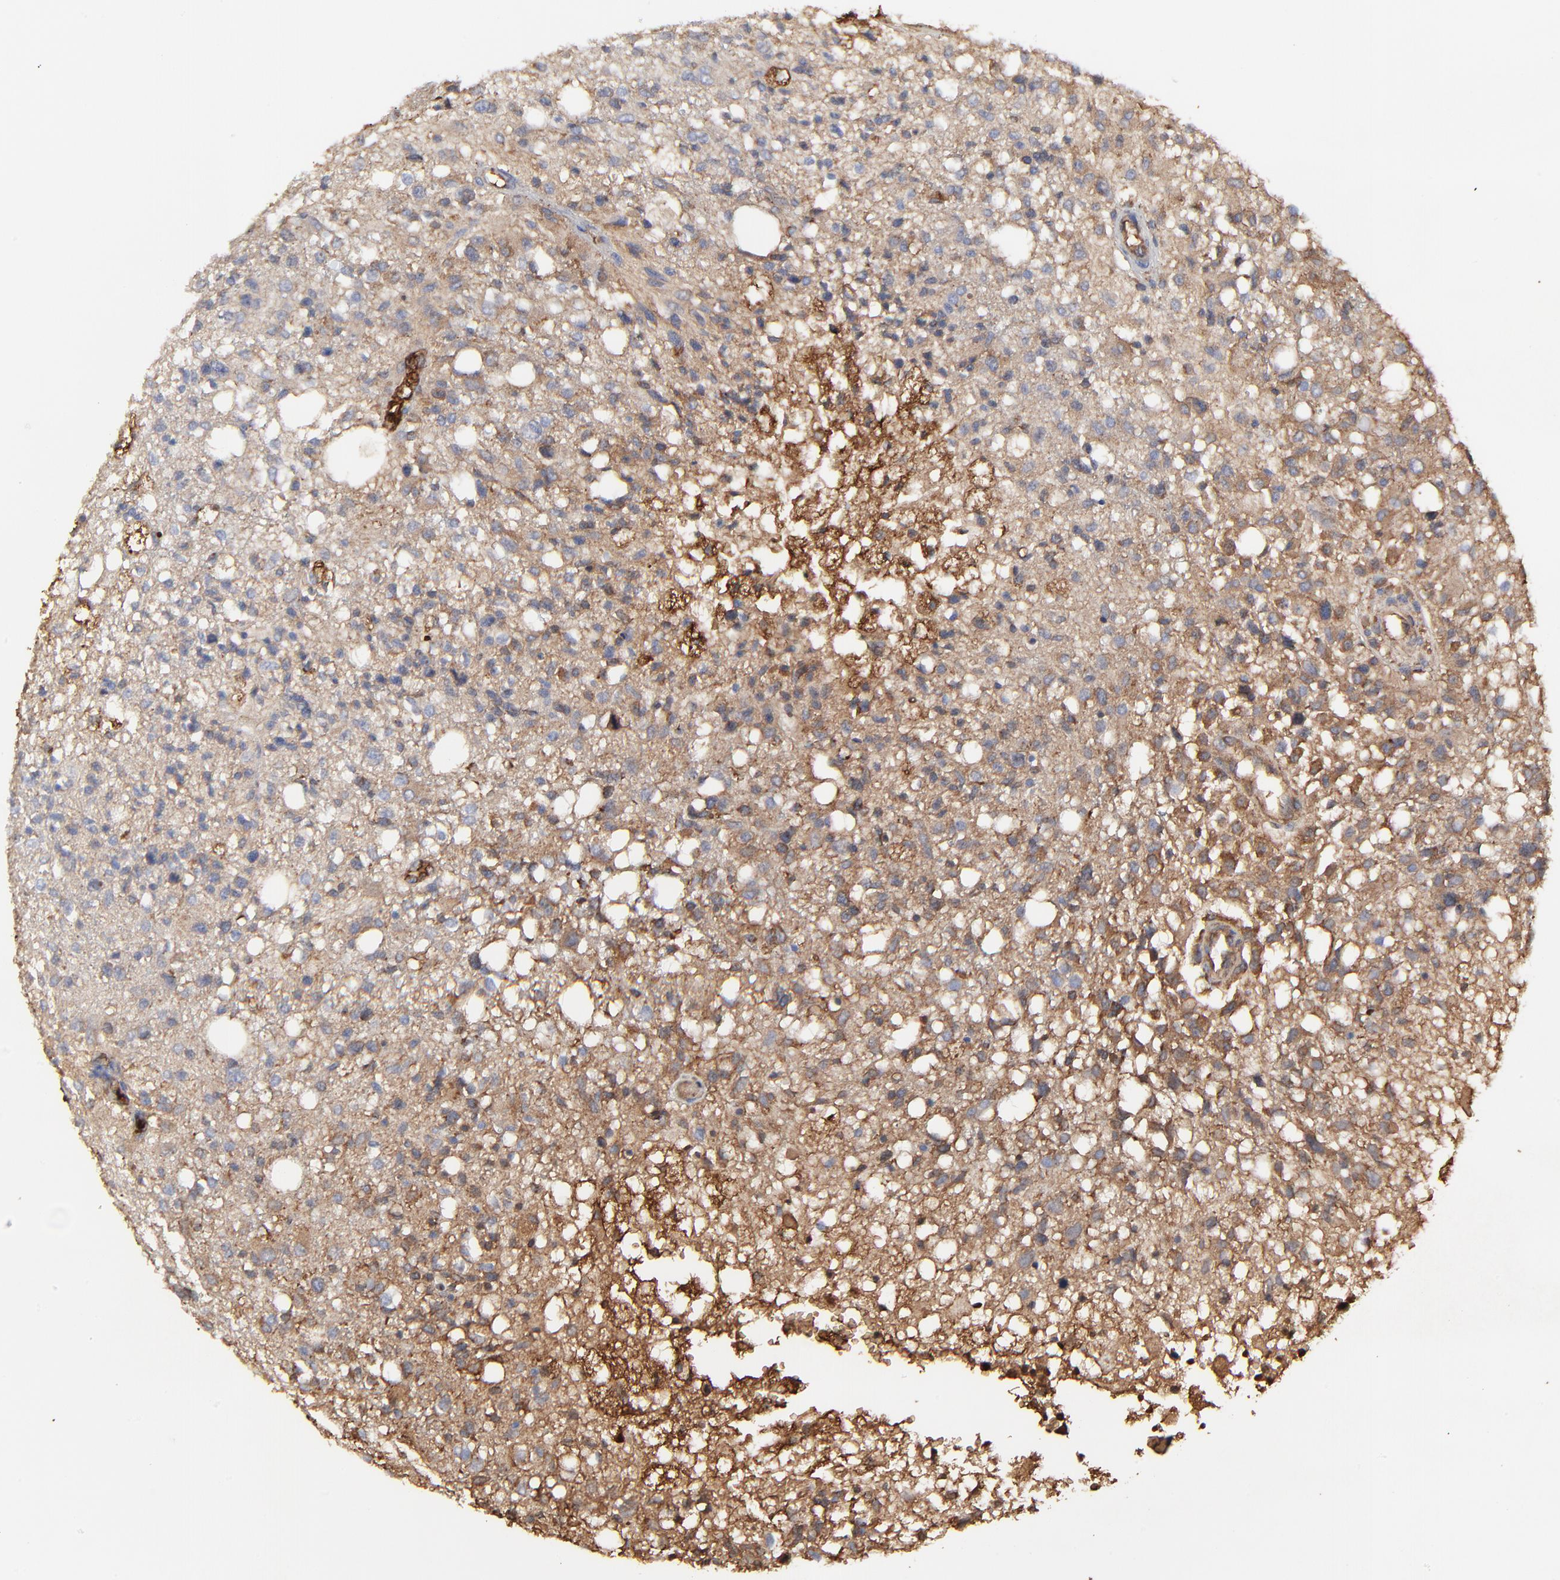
{"staining": {"intensity": "negative", "quantity": "none", "location": "none"}, "tissue": "glioma", "cell_type": "Tumor cells", "image_type": "cancer", "snomed": [{"axis": "morphology", "description": "Glioma, malignant, High grade"}, {"axis": "topography", "description": "Cerebral cortex"}], "caption": "There is no significant expression in tumor cells of glioma.", "gene": "PAG1", "patient": {"sex": "male", "age": 76}}